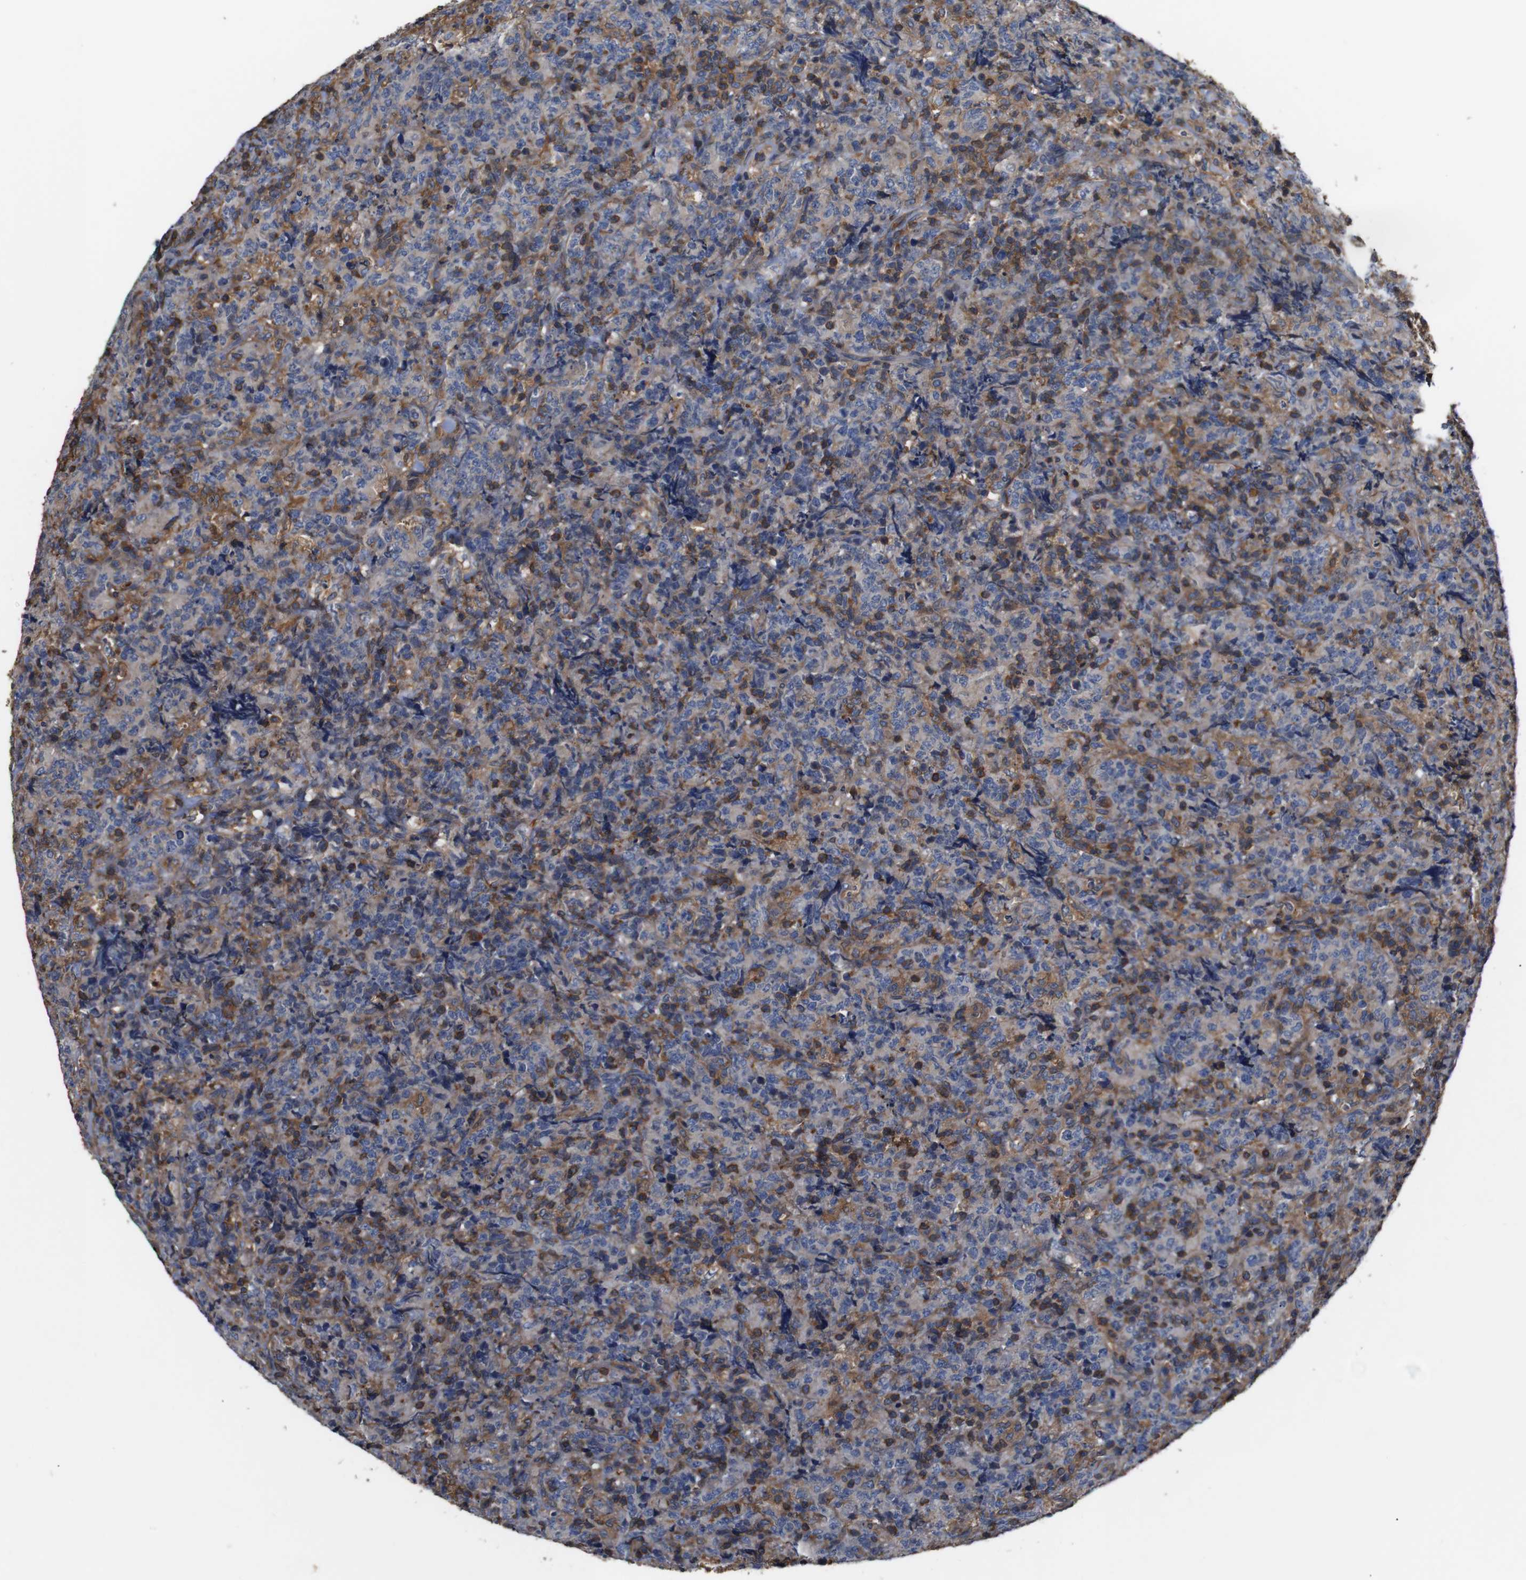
{"staining": {"intensity": "moderate", "quantity": "25%-75%", "location": "cytoplasmic/membranous"}, "tissue": "lymphoma", "cell_type": "Tumor cells", "image_type": "cancer", "snomed": [{"axis": "morphology", "description": "Malignant lymphoma, non-Hodgkin's type, High grade"}, {"axis": "topography", "description": "Tonsil"}], "caption": "Immunohistochemistry (IHC) (DAB) staining of malignant lymphoma, non-Hodgkin's type (high-grade) shows moderate cytoplasmic/membranous protein staining in approximately 25%-75% of tumor cells. Ihc stains the protein in brown and the nuclei are stained blue.", "gene": "PI4KA", "patient": {"sex": "female", "age": 36}}